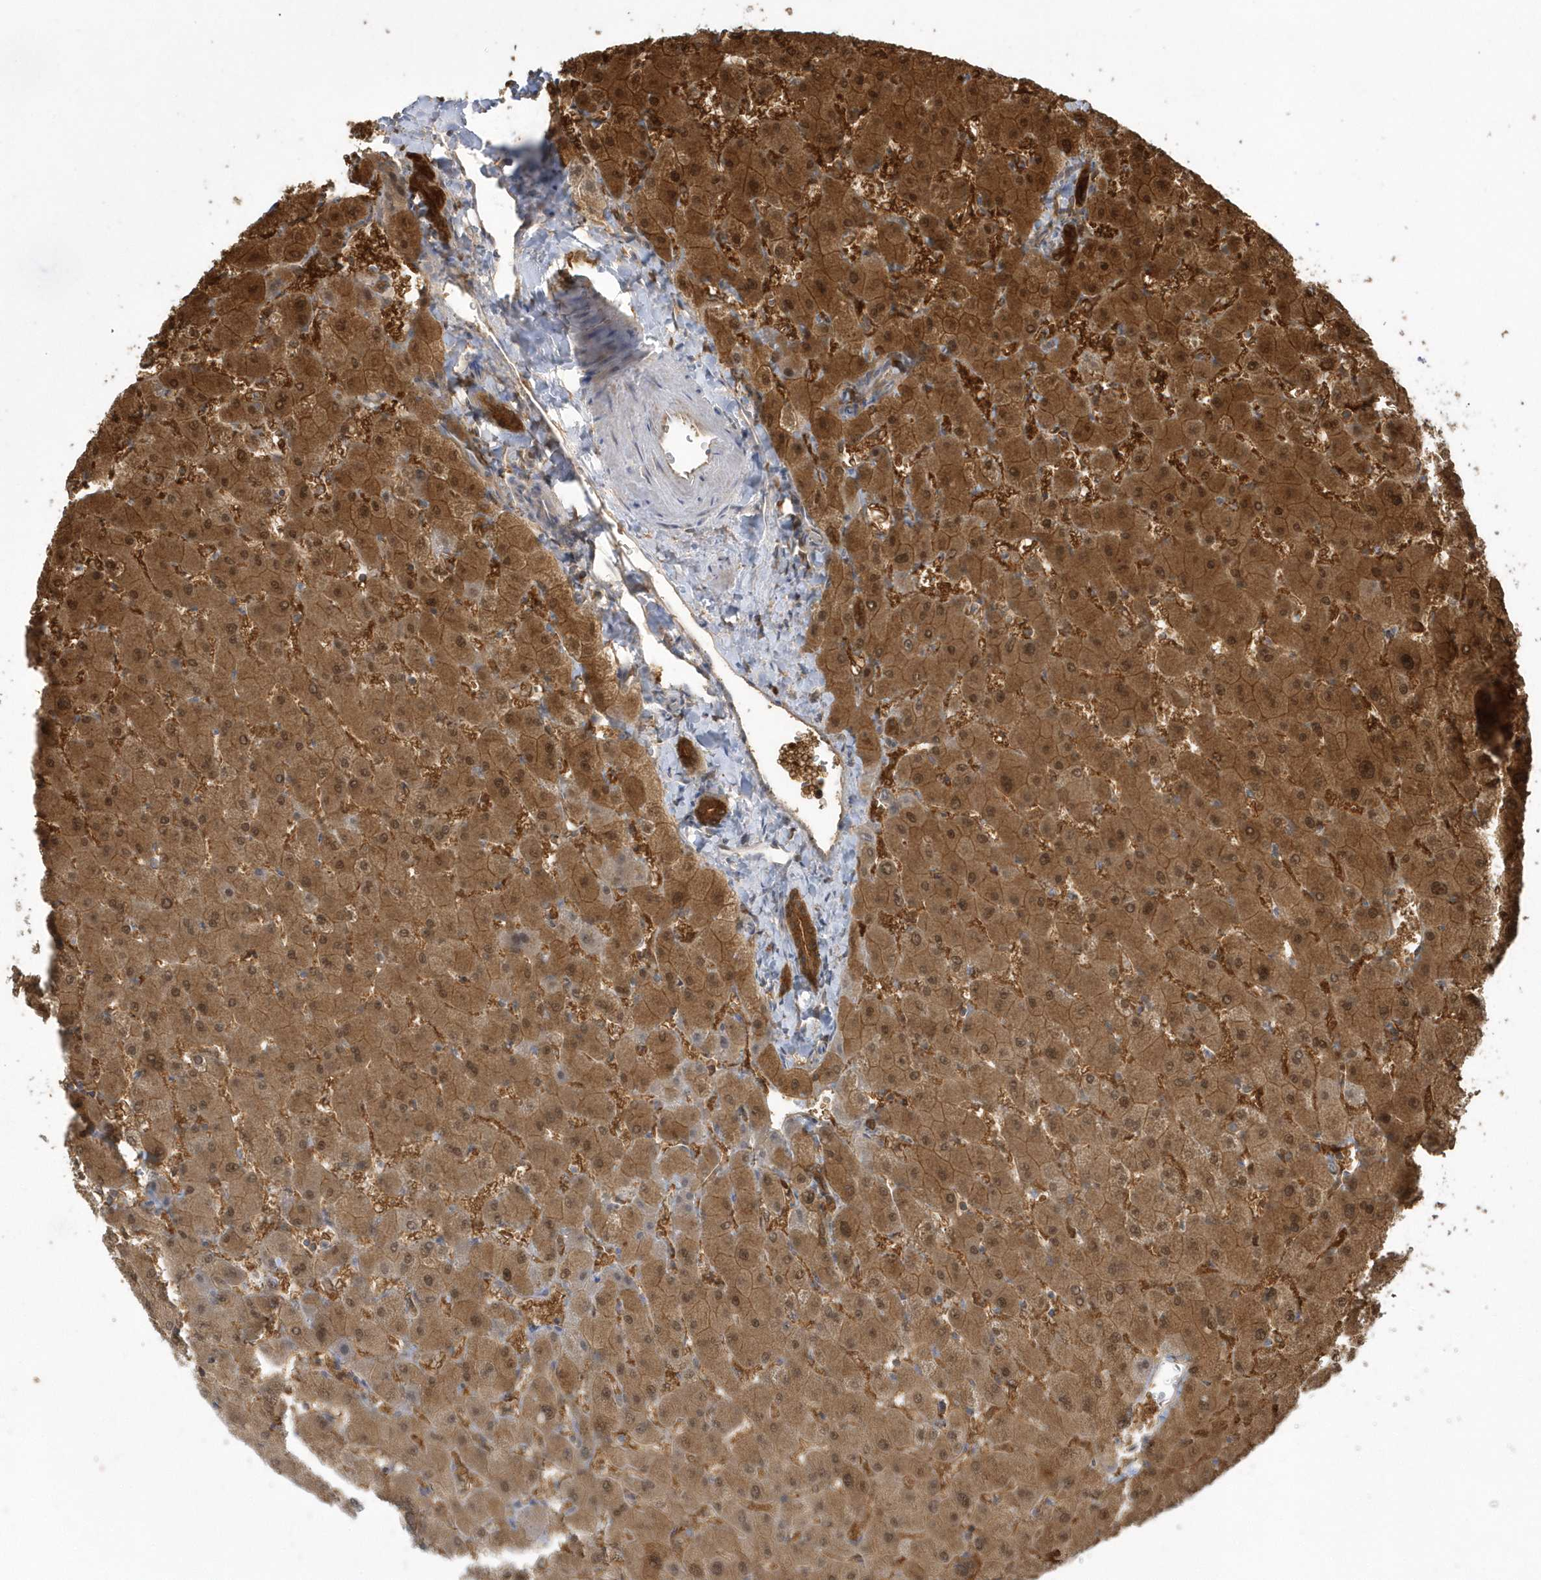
{"staining": {"intensity": "strong", "quantity": ">75%", "location": "cytoplasmic/membranous"}, "tissue": "liver", "cell_type": "Cholangiocytes", "image_type": "normal", "snomed": [{"axis": "morphology", "description": "Normal tissue, NOS"}, {"axis": "topography", "description": "Liver"}], "caption": "A high amount of strong cytoplasmic/membranous positivity is present in approximately >75% of cholangiocytes in benign liver.", "gene": "HNMT", "patient": {"sex": "female", "age": 63}}